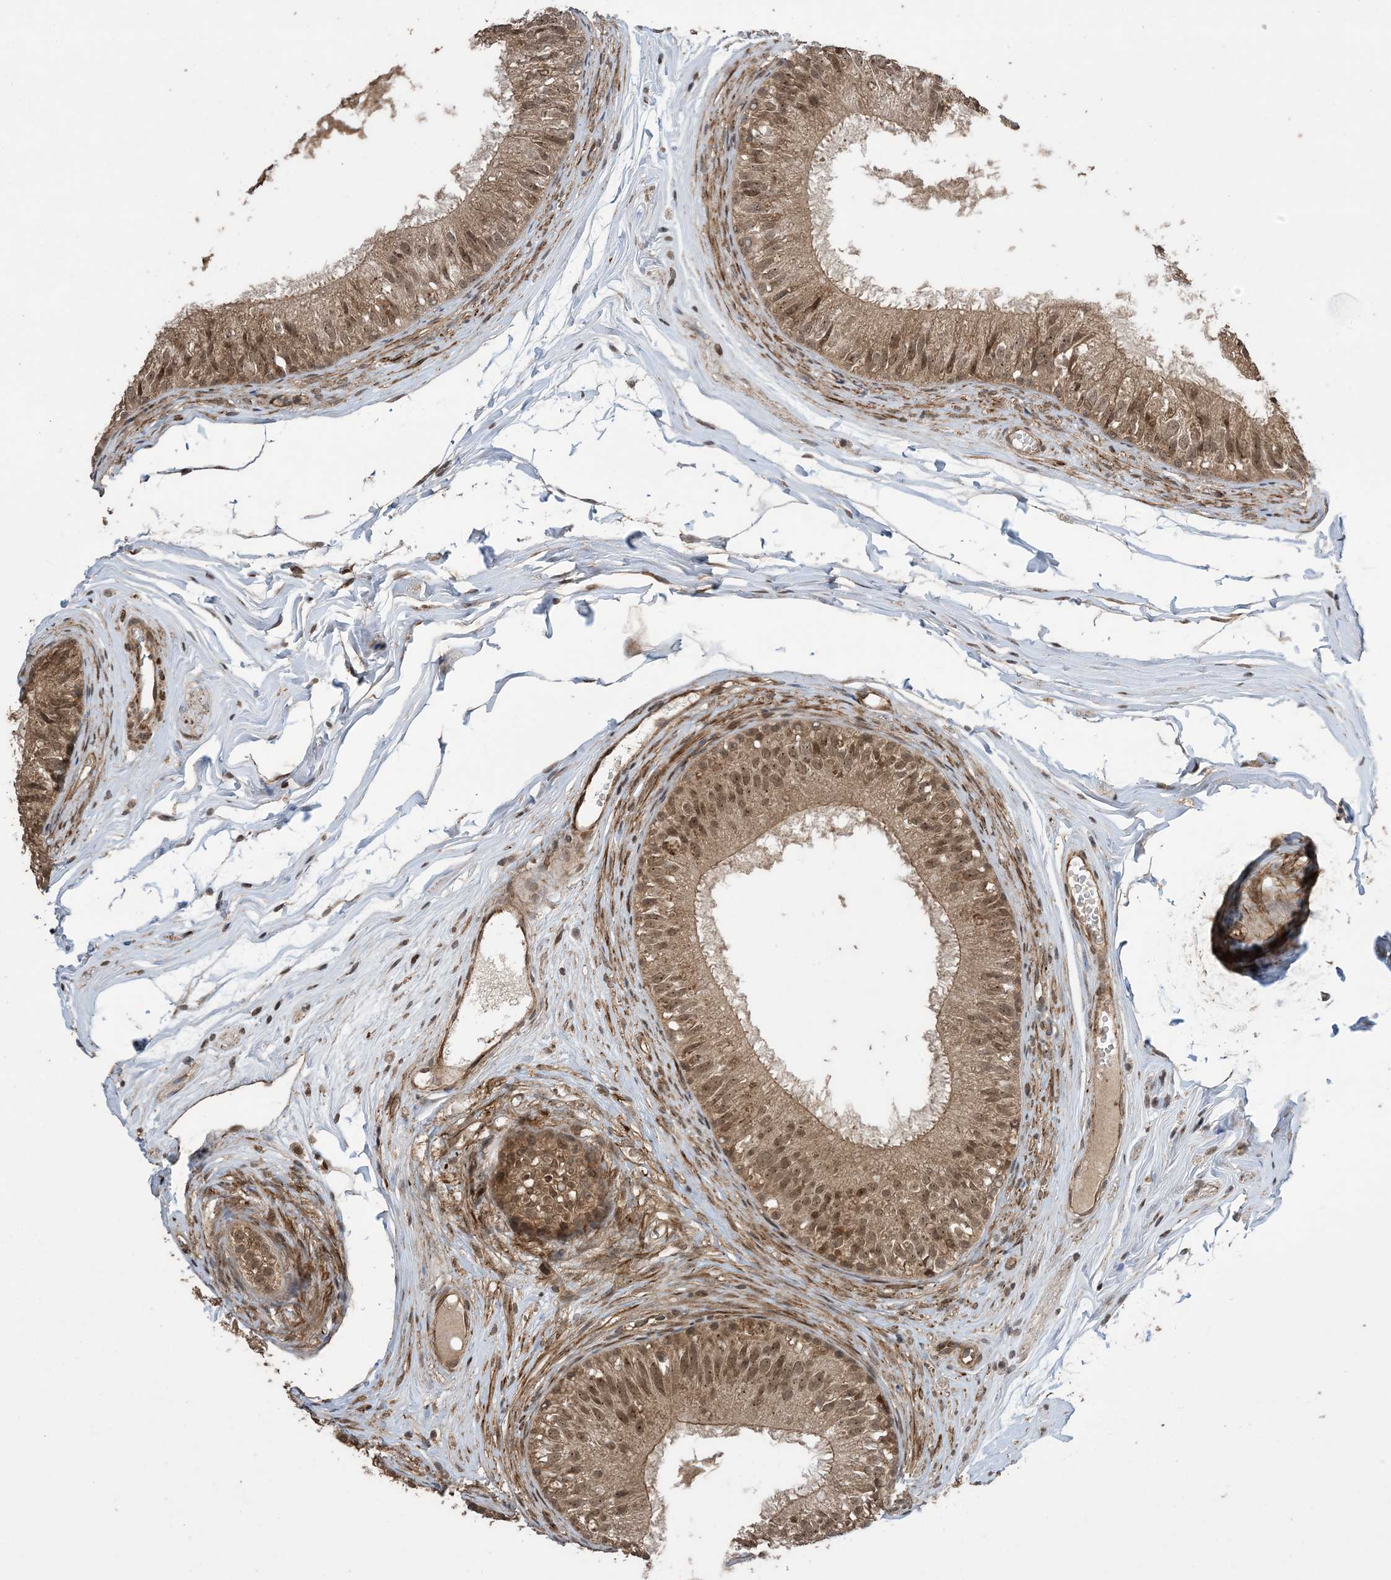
{"staining": {"intensity": "moderate", "quantity": ">75%", "location": "cytoplasmic/membranous,nuclear"}, "tissue": "epididymis", "cell_type": "Glandular cells", "image_type": "normal", "snomed": [{"axis": "morphology", "description": "Normal tissue, NOS"}, {"axis": "morphology", "description": "Seminoma in situ"}, {"axis": "topography", "description": "Testis"}, {"axis": "topography", "description": "Epididymis"}], "caption": "Immunohistochemistry (IHC) photomicrograph of unremarkable epididymis stained for a protein (brown), which reveals medium levels of moderate cytoplasmic/membranous,nuclear positivity in approximately >75% of glandular cells.", "gene": "ZNF511", "patient": {"sex": "male", "age": 28}}